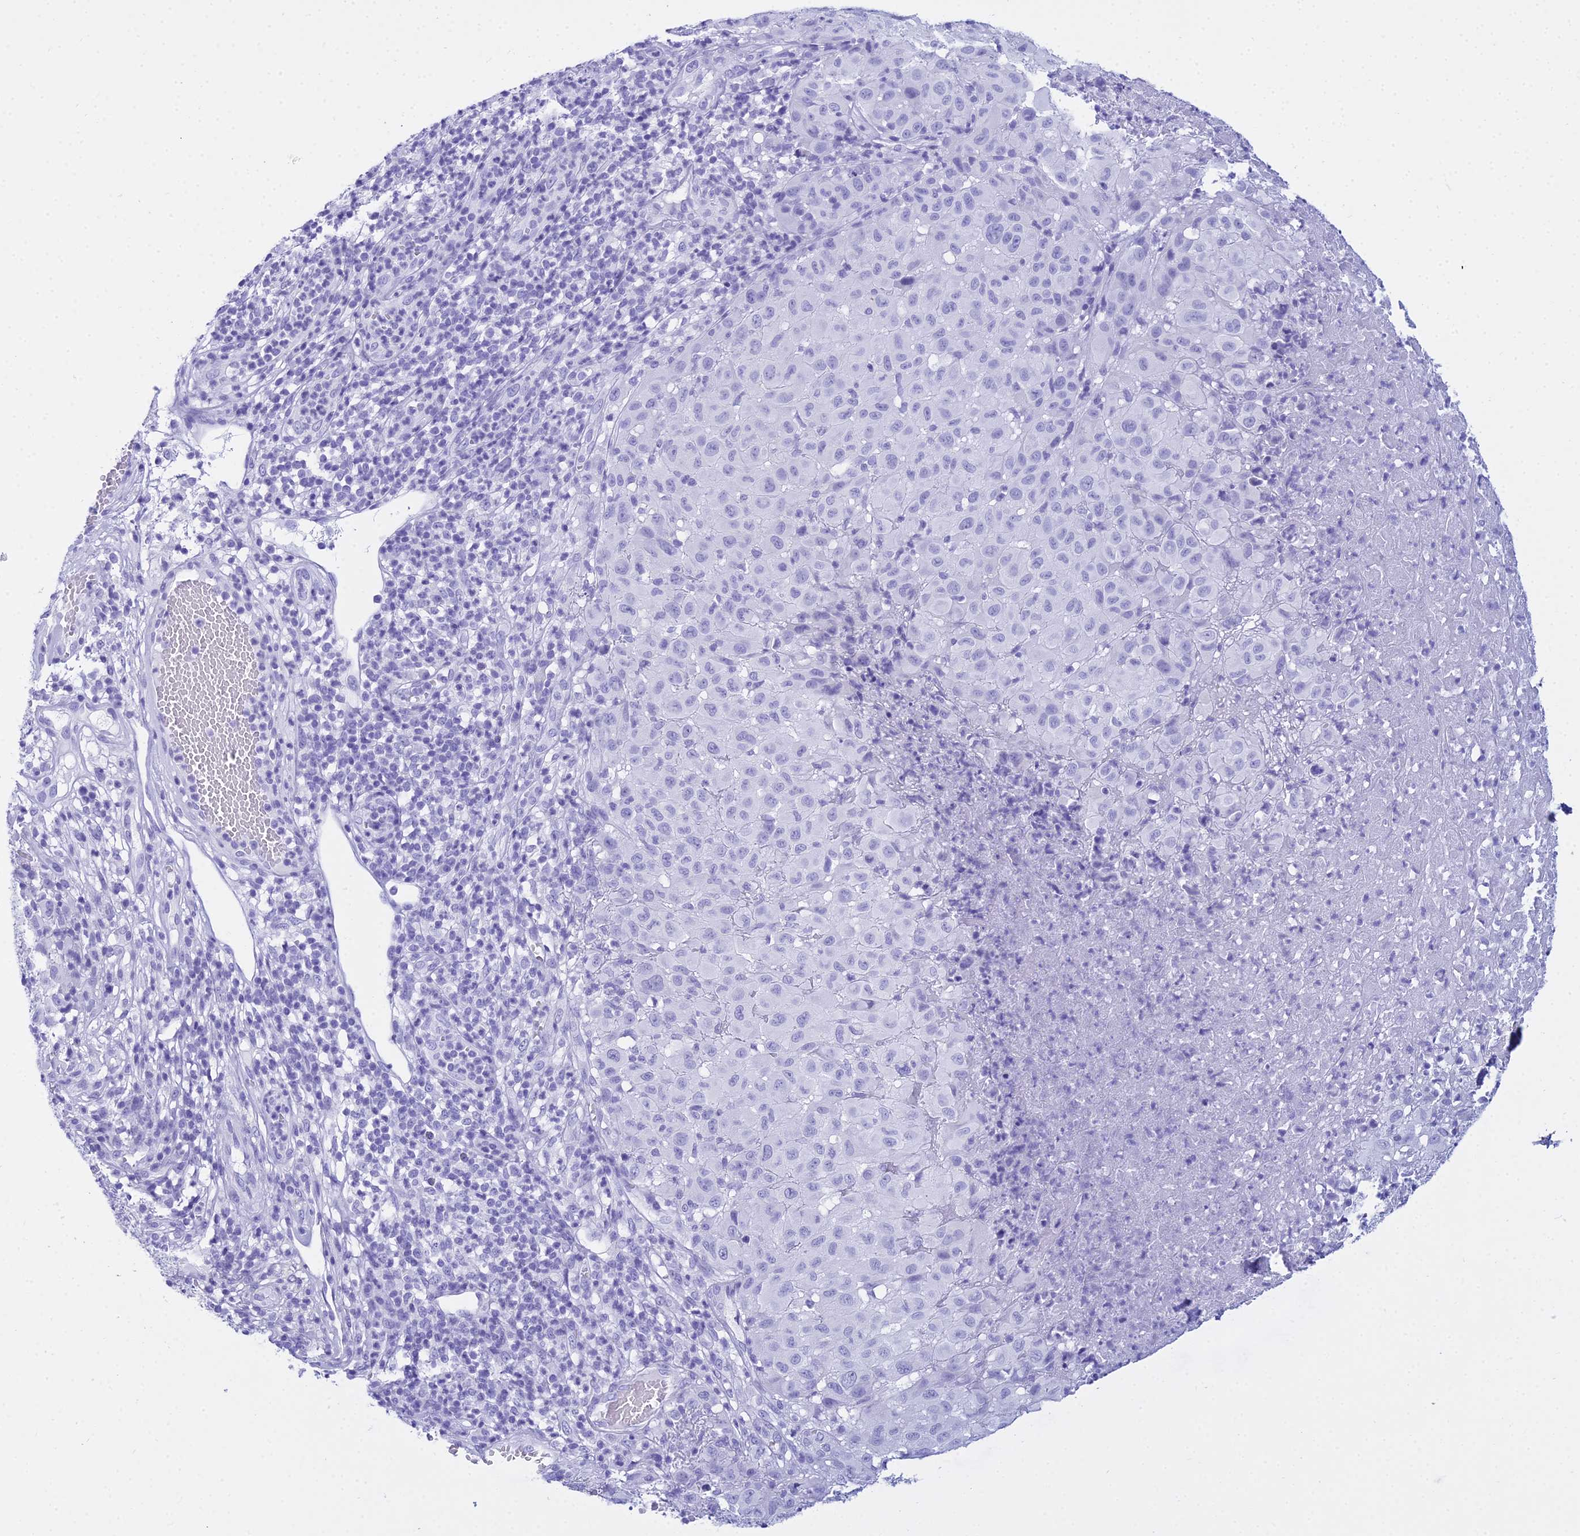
{"staining": {"intensity": "negative", "quantity": "none", "location": "none"}, "tissue": "melanoma", "cell_type": "Tumor cells", "image_type": "cancer", "snomed": [{"axis": "morphology", "description": "Malignant melanoma, NOS"}, {"axis": "topography", "description": "Skin"}], "caption": "The image reveals no significant staining in tumor cells of malignant melanoma. (DAB (3,3'-diaminobenzidine) immunohistochemistry (IHC) with hematoxylin counter stain).", "gene": "ZNF442", "patient": {"sex": "male", "age": 73}}